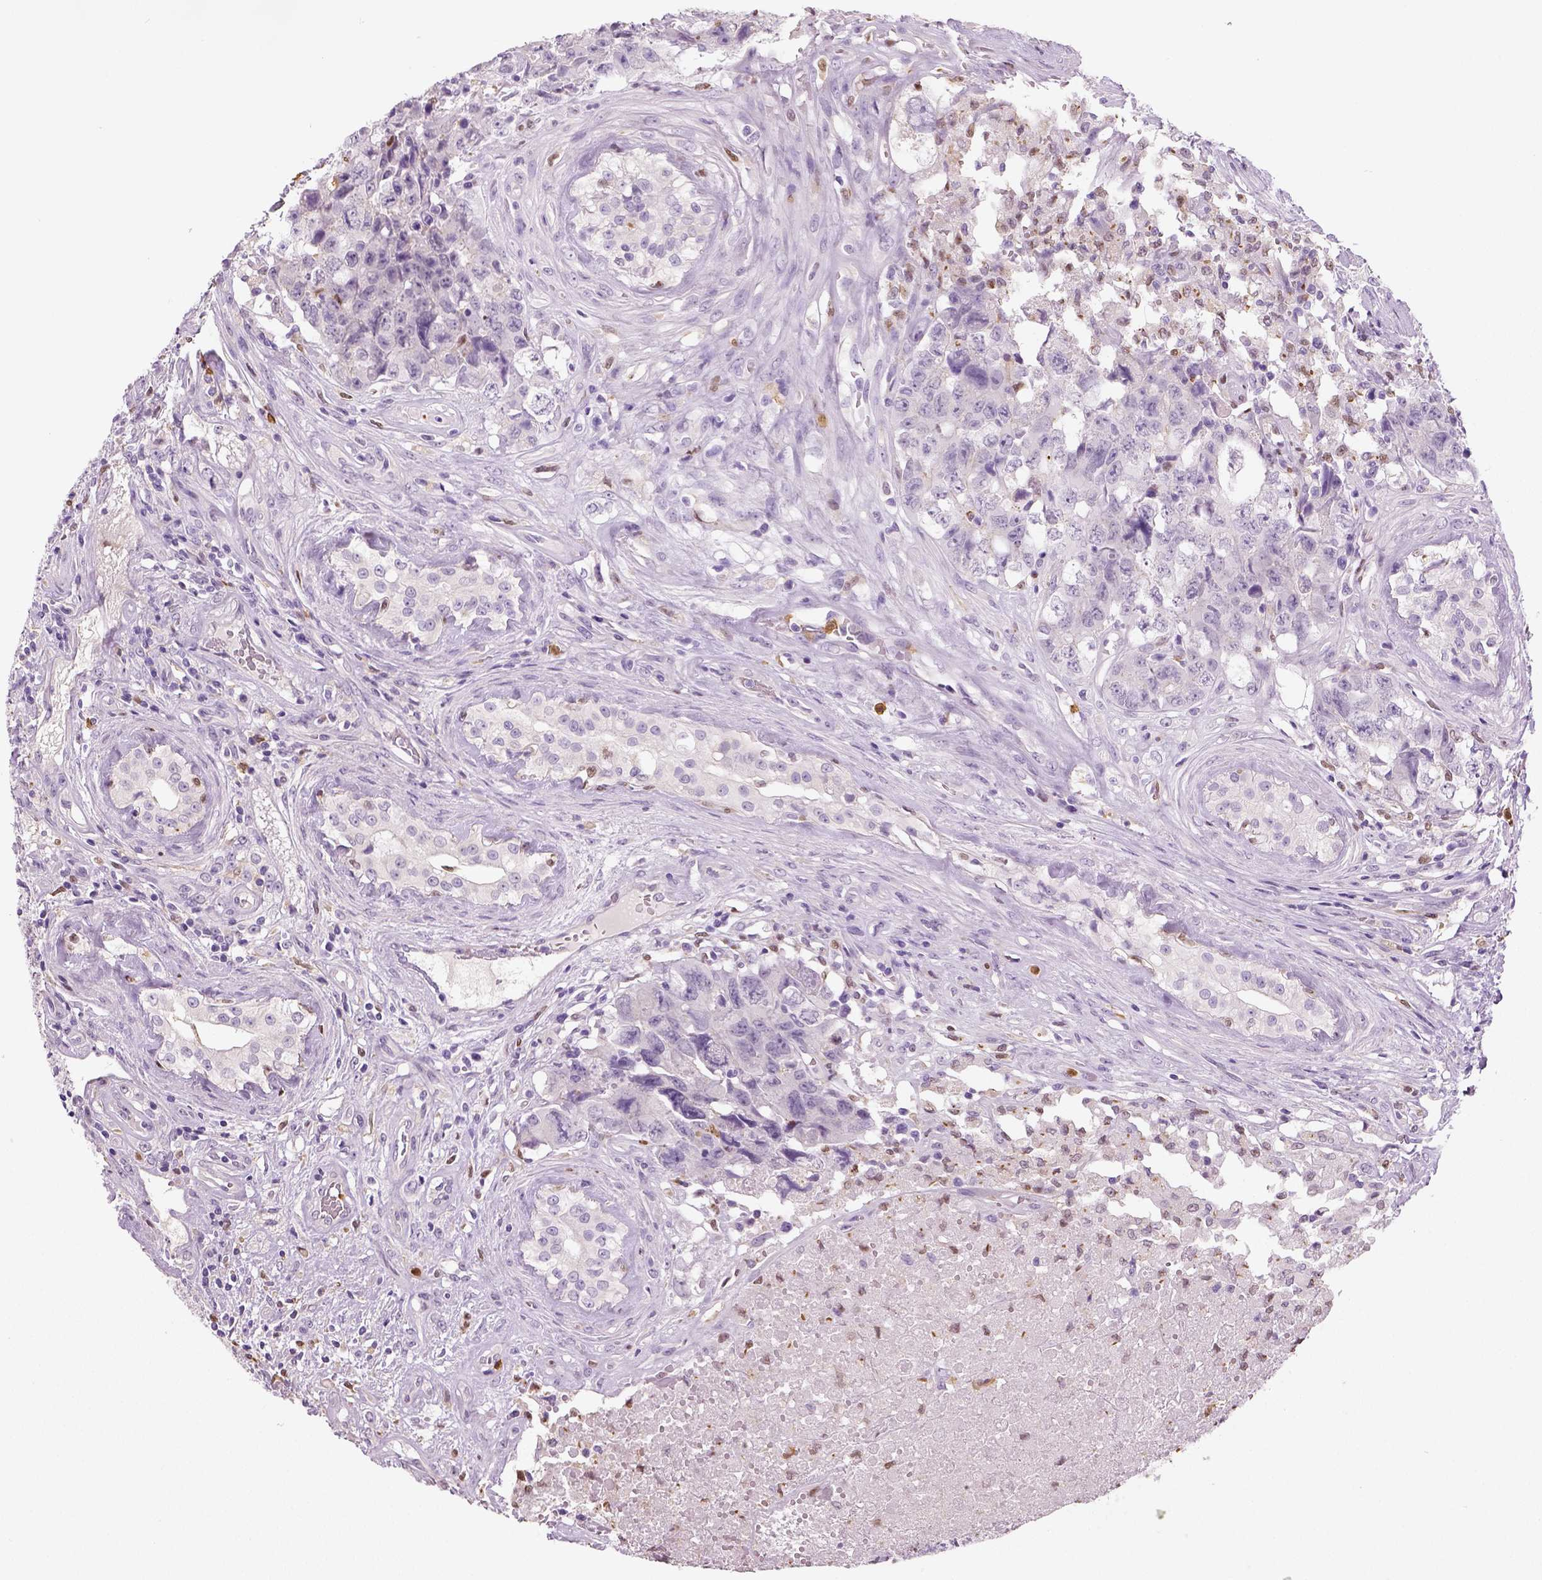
{"staining": {"intensity": "negative", "quantity": "none", "location": "none"}, "tissue": "testis cancer", "cell_type": "Tumor cells", "image_type": "cancer", "snomed": [{"axis": "morphology", "description": "Carcinoma, Embryonal, NOS"}, {"axis": "topography", "description": "Testis"}], "caption": "DAB (3,3'-diaminobenzidine) immunohistochemical staining of testis embryonal carcinoma reveals no significant staining in tumor cells.", "gene": "NECAB2", "patient": {"sex": "male", "age": 24}}